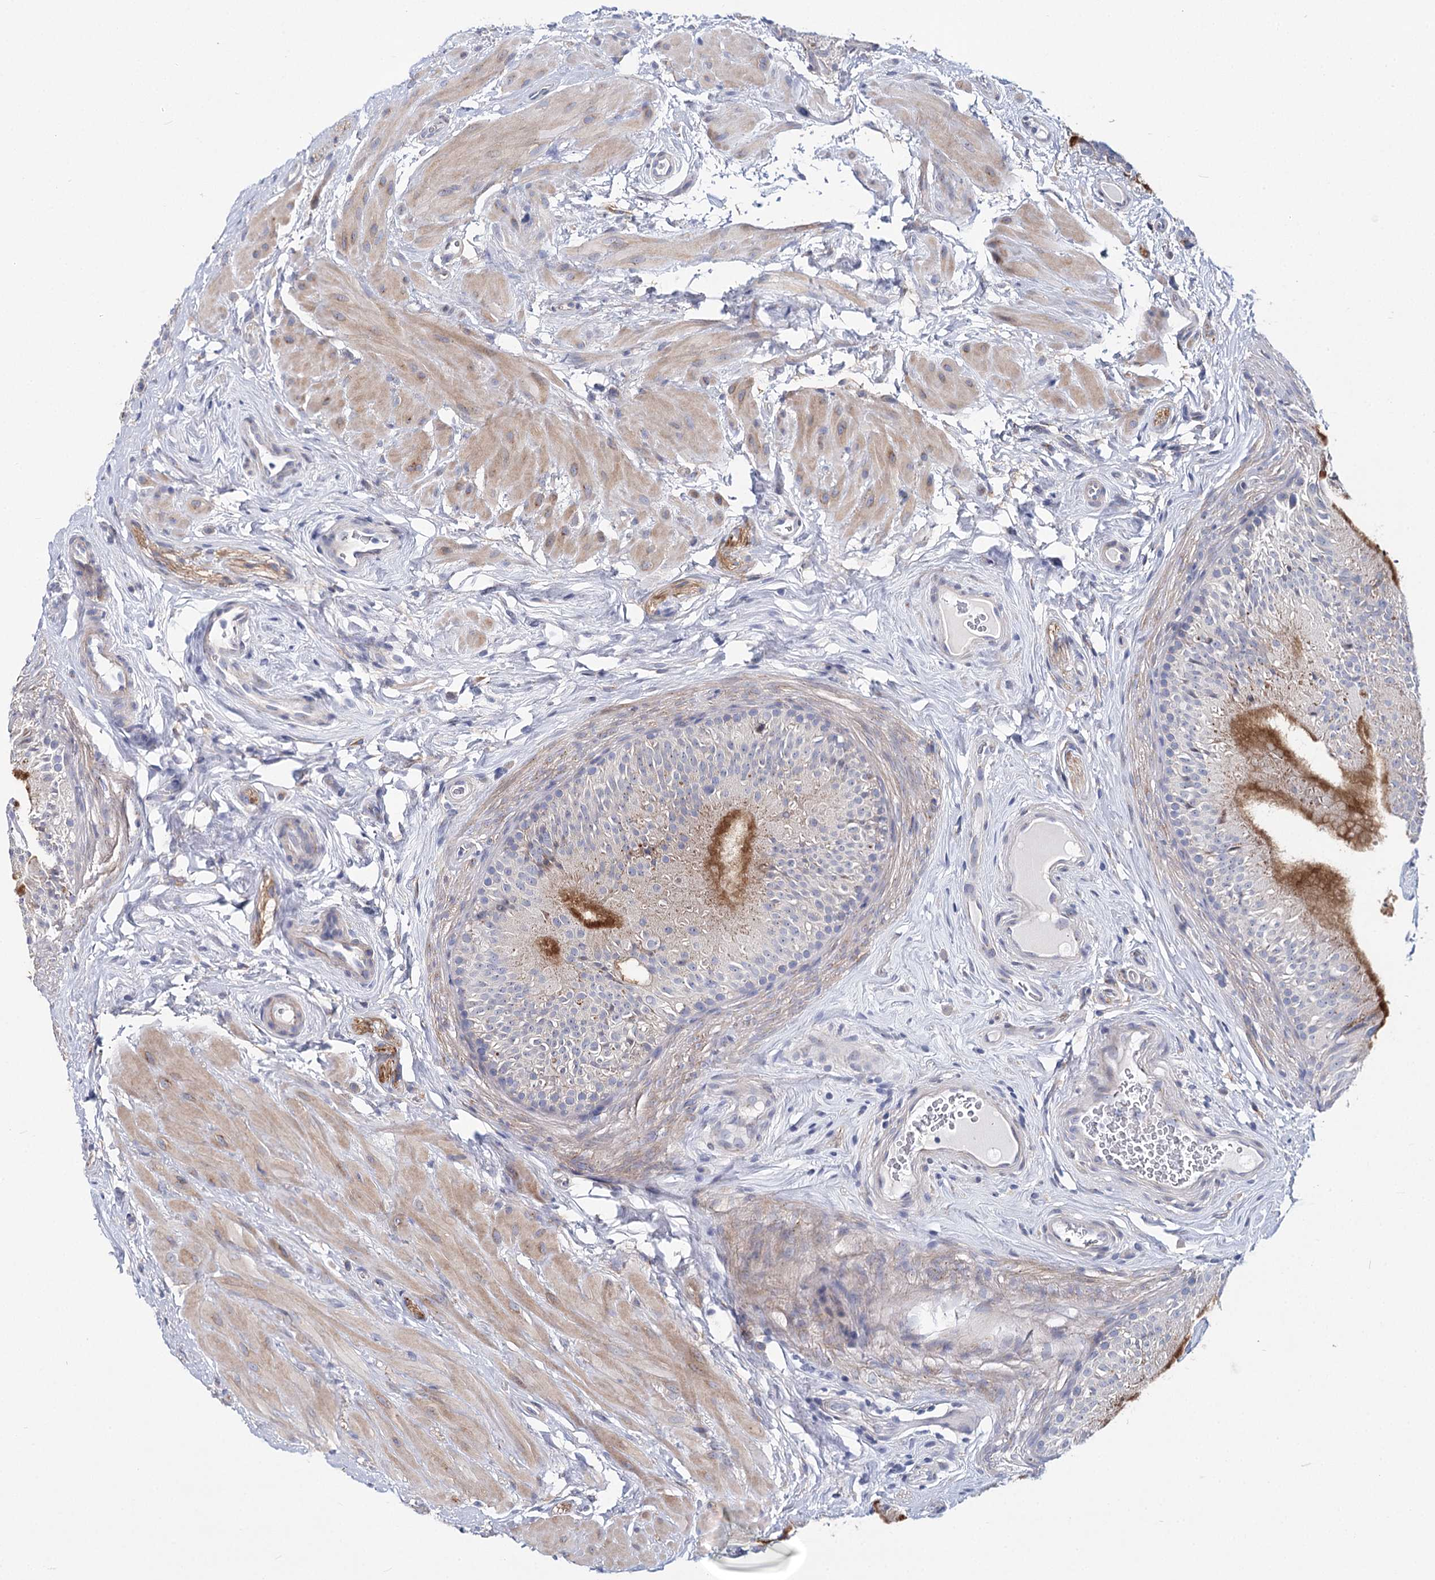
{"staining": {"intensity": "moderate", "quantity": "<25%", "location": "cytoplasmic/membranous"}, "tissue": "epididymis", "cell_type": "Glandular cells", "image_type": "normal", "snomed": [{"axis": "morphology", "description": "Normal tissue, NOS"}, {"axis": "topography", "description": "Epididymis"}], "caption": "This histopathology image exhibits unremarkable epididymis stained with immunohistochemistry (IHC) to label a protein in brown. The cytoplasmic/membranous of glandular cells show moderate positivity for the protein. Nuclei are counter-stained blue.", "gene": "TEX12", "patient": {"sex": "male", "age": 46}}